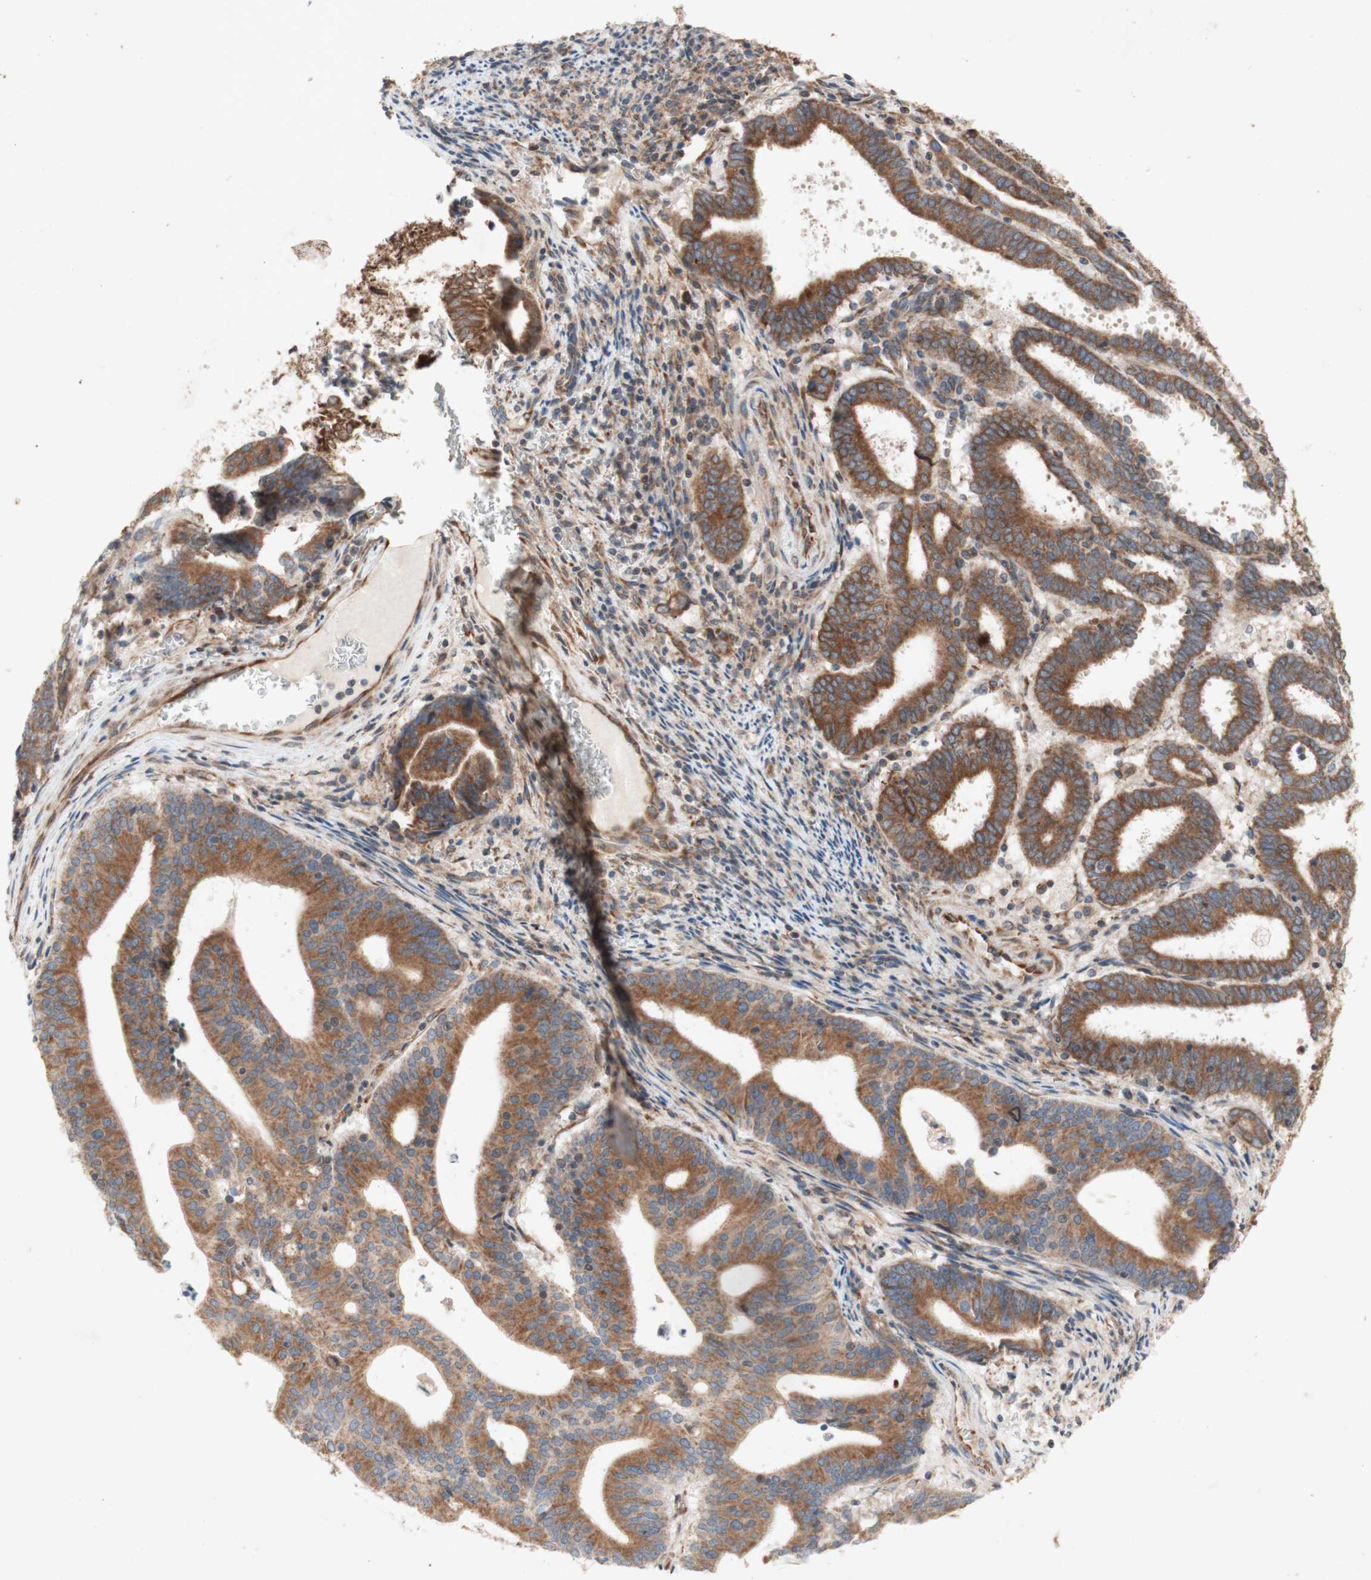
{"staining": {"intensity": "strong", "quantity": ">75%", "location": "cytoplasmic/membranous"}, "tissue": "endometrial cancer", "cell_type": "Tumor cells", "image_type": "cancer", "snomed": [{"axis": "morphology", "description": "Adenocarcinoma, NOS"}, {"axis": "topography", "description": "Uterus"}], "caption": "Endometrial cancer (adenocarcinoma) stained for a protein reveals strong cytoplasmic/membranous positivity in tumor cells. Nuclei are stained in blue.", "gene": "SOCS2", "patient": {"sex": "female", "age": 83}}